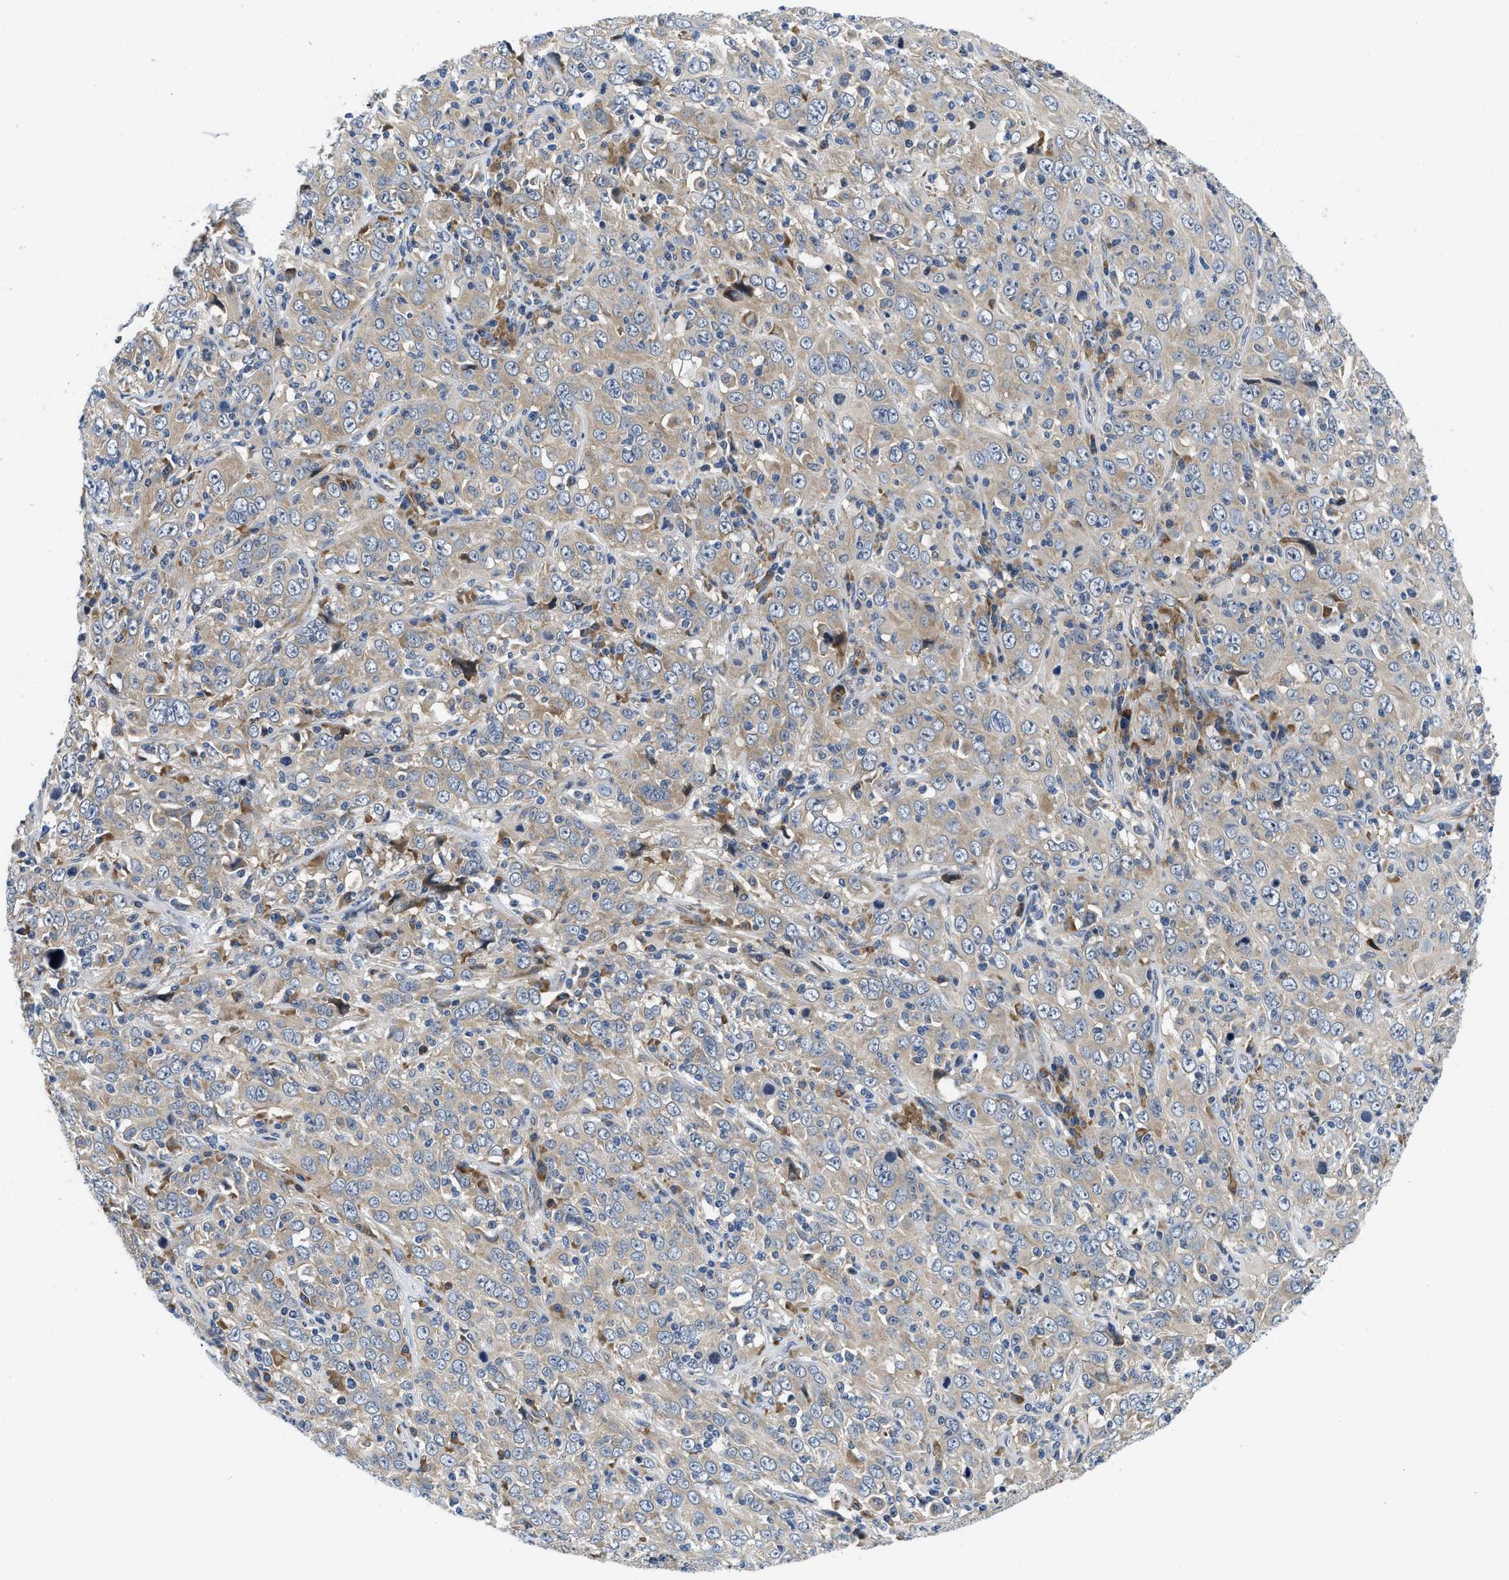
{"staining": {"intensity": "weak", "quantity": "25%-75%", "location": "cytoplasmic/membranous"}, "tissue": "cervical cancer", "cell_type": "Tumor cells", "image_type": "cancer", "snomed": [{"axis": "morphology", "description": "Squamous cell carcinoma, NOS"}, {"axis": "topography", "description": "Cervix"}], "caption": "Immunohistochemical staining of cervical squamous cell carcinoma displays low levels of weak cytoplasmic/membranous staining in about 25%-75% of tumor cells. (DAB = brown stain, brightfield microscopy at high magnification).", "gene": "IKBKE", "patient": {"sex": "female", "age": 46}}